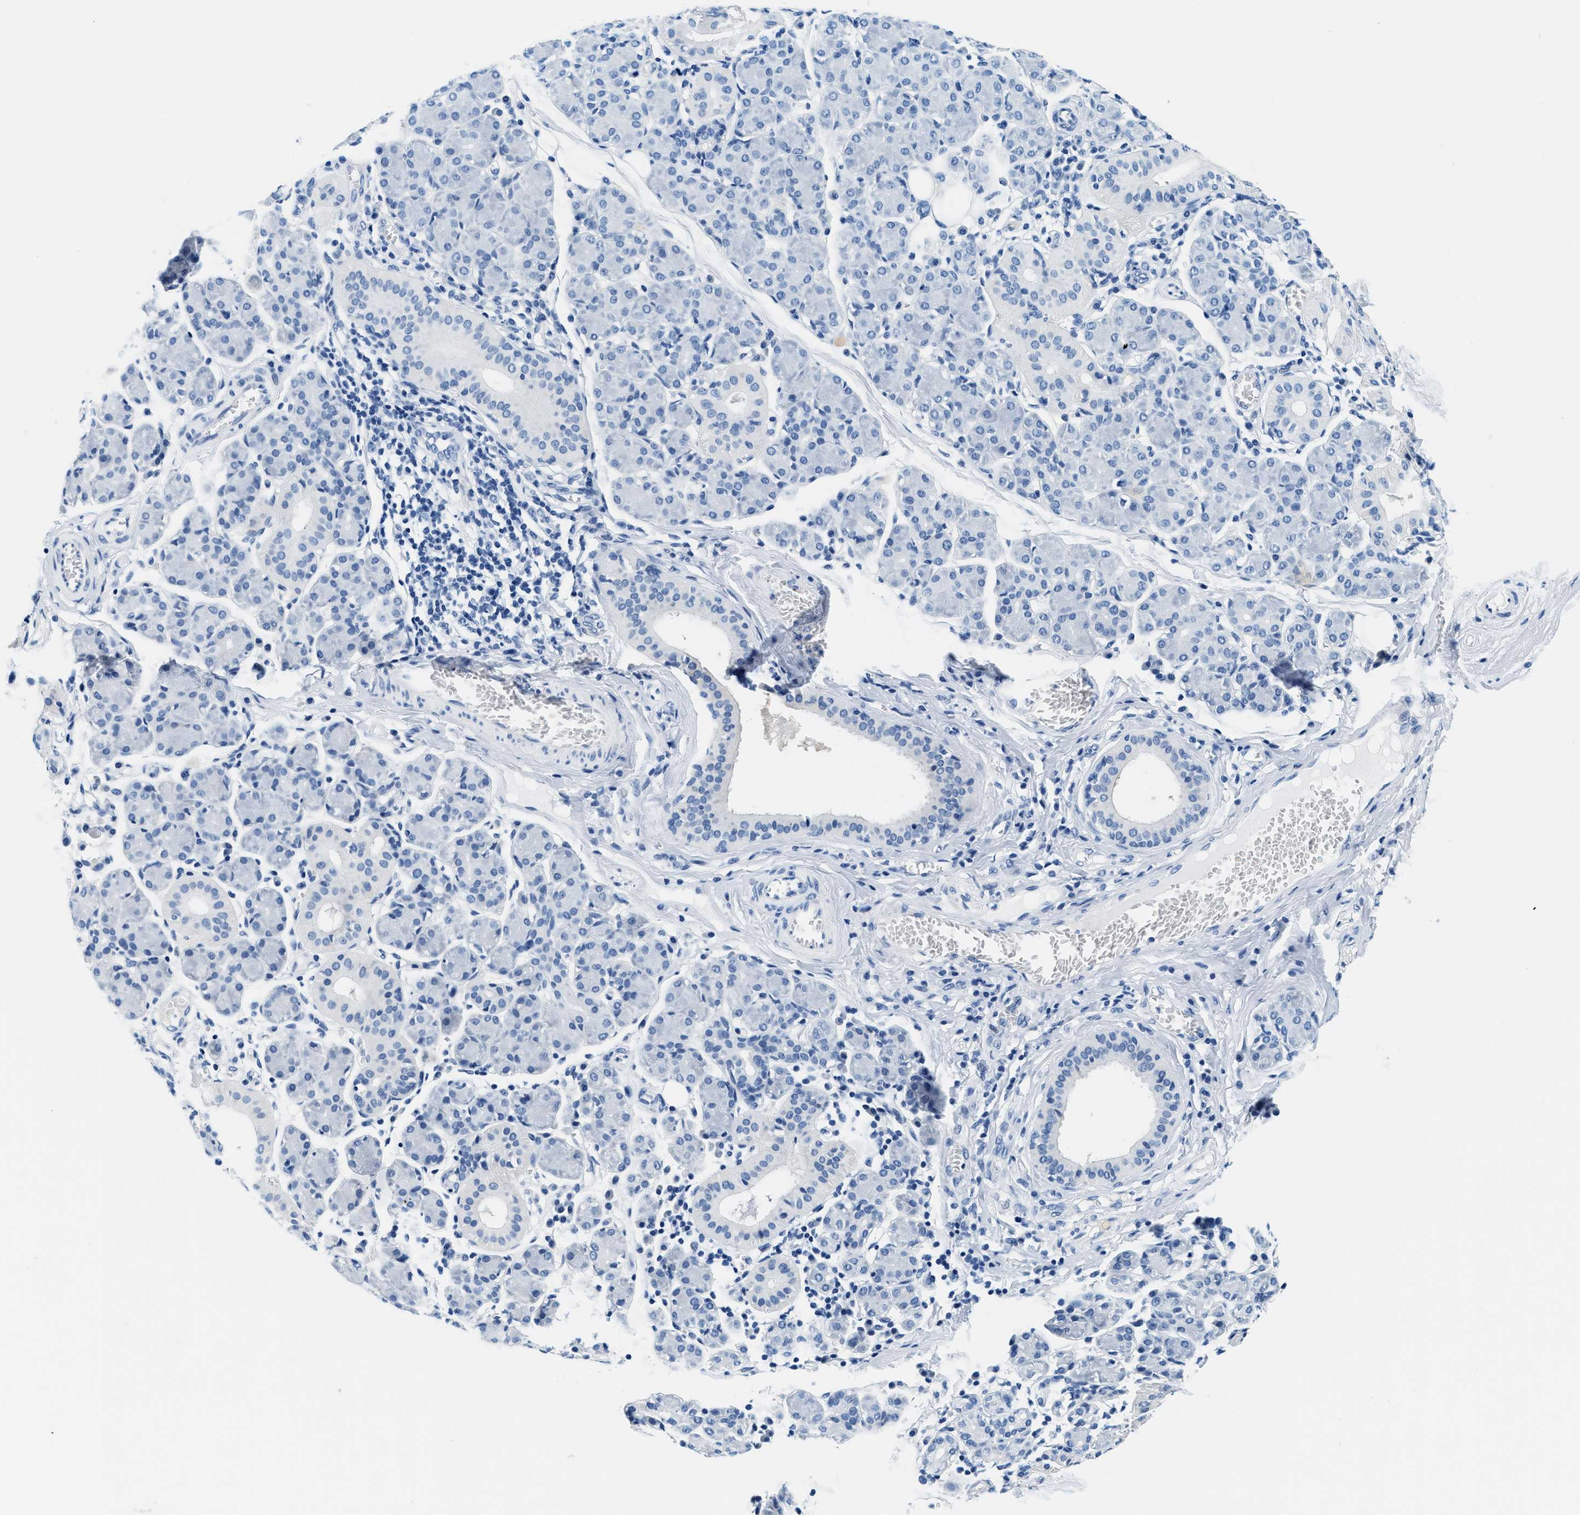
{"staining": {"intensity": "negative", "quantity": "none", "location": "none"}, "tissue": "salivary gland", "cell_type": "Glandular cells", "image_type": "normal", "snomed": [{"axis": "morphology", "description": "Normal tissue, NOS"}, {"axis": "morphology", "description": "Inflammation, NOS"}, {"axis": "topography", "description": "Lymph node"}, {"axis": "topography", "description": "Salivary gland"}], "caption": "High power microscopy micrograph of an immunohistochemistry (IHC) photomicrograph of benign salivary gland, revealing no significant staining in glandular cells. Nuclei are stained in blue.", "gene": "GSTM3", "patient": {"sex": "male", "age": 3}}